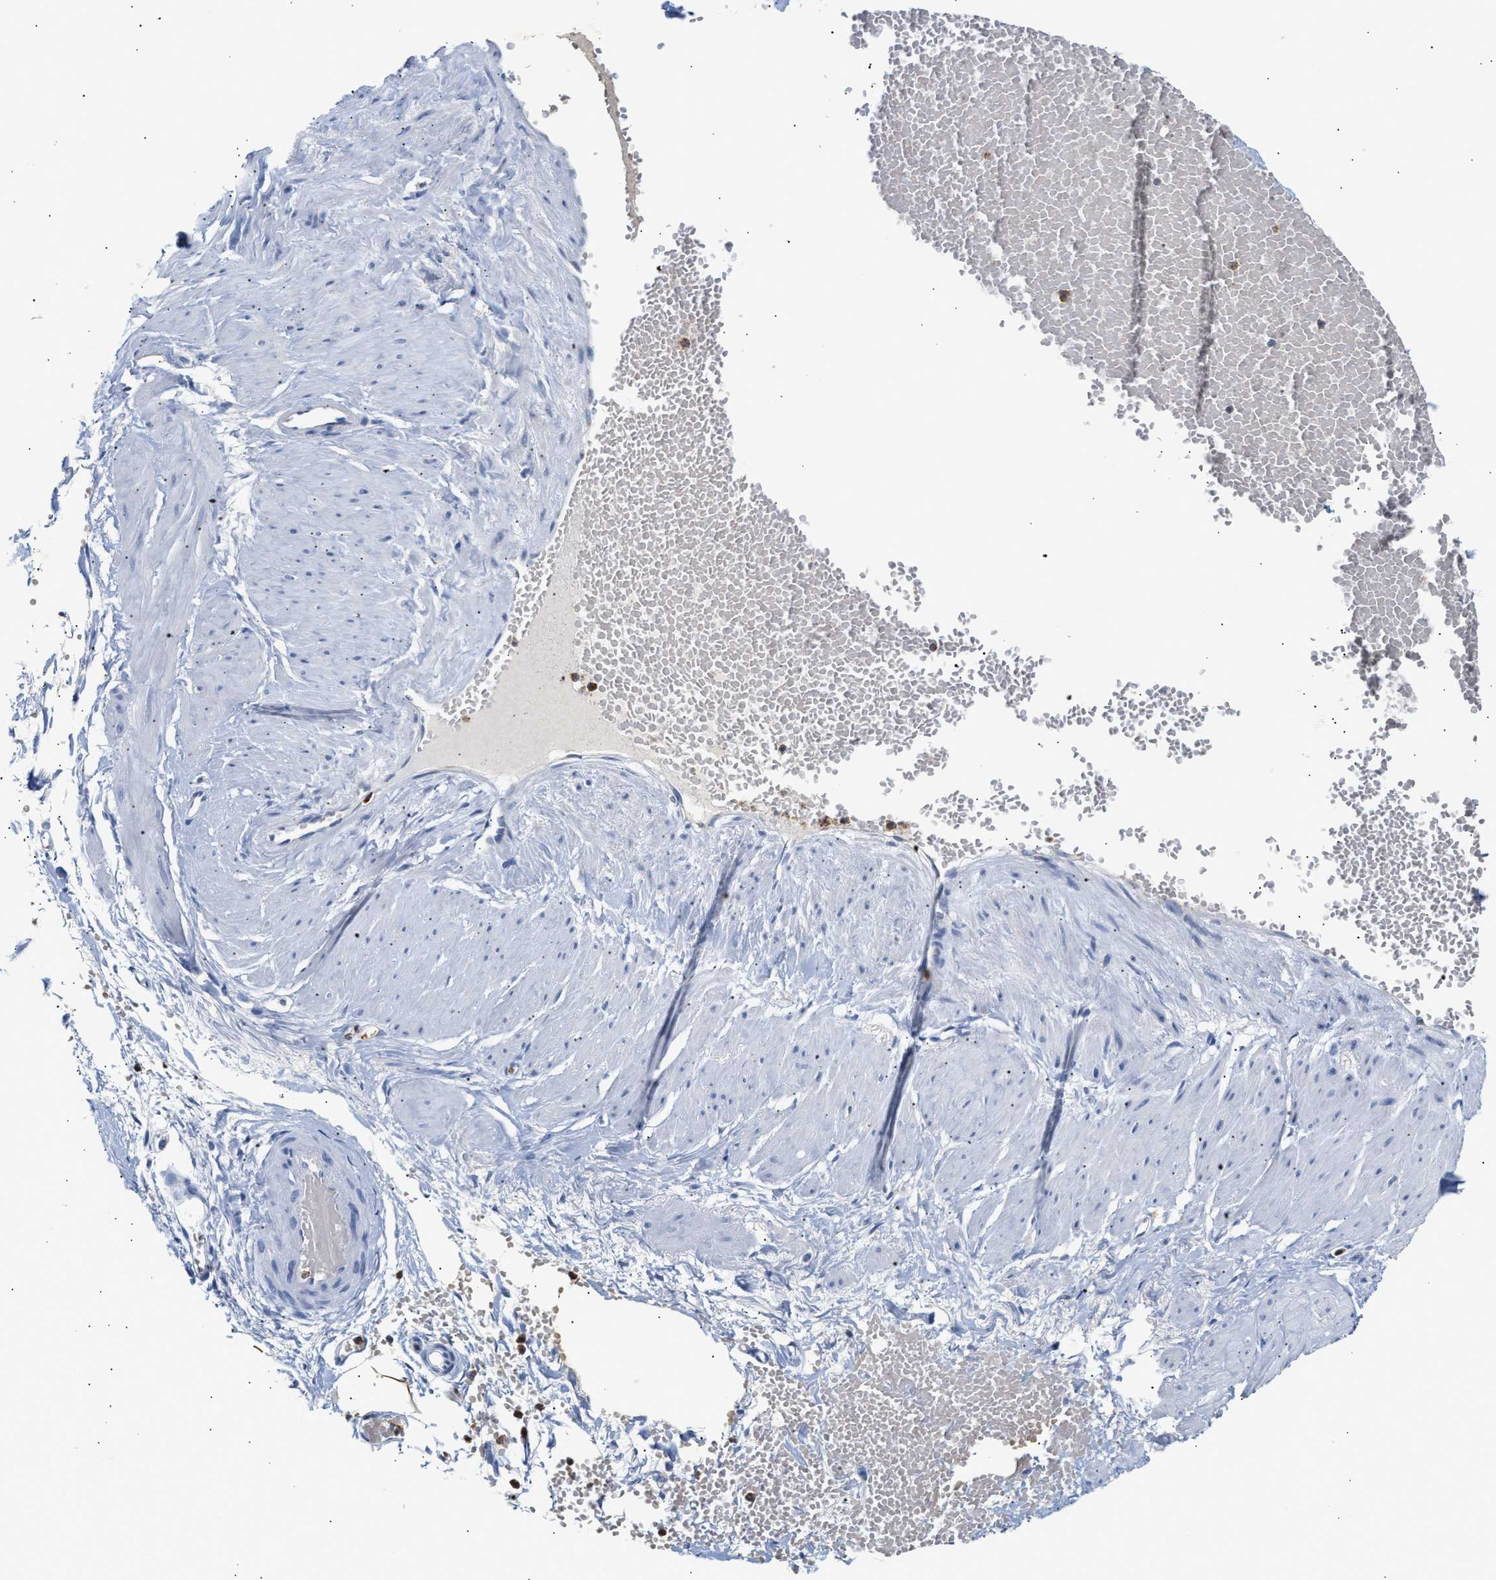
{"staining": {"intensity": "weak", "quantity": "25%-75%", "location": "cytoplasmic/membranous"}, "tissue": "adipose tissue", "cell_type": "Adipocytes", "image_type": "normal", "snomed": [{"axis": "morphology", "description": "Normal tissue, NOS"}, {"axis": "topography", "description": "Soft tissue"}], "caption": "Protein expression analysis of unremarkable human adipose tissue reveals weak cytoplasmic/membranous positivity in approximately 25%-75% of adipocytes. (DAB (3,3'-diaminobenzidine) IHC with brightfield microscopy, high magnification).", "gene": "TRIM50", "patient": {"sex": "male", "age": 72}}